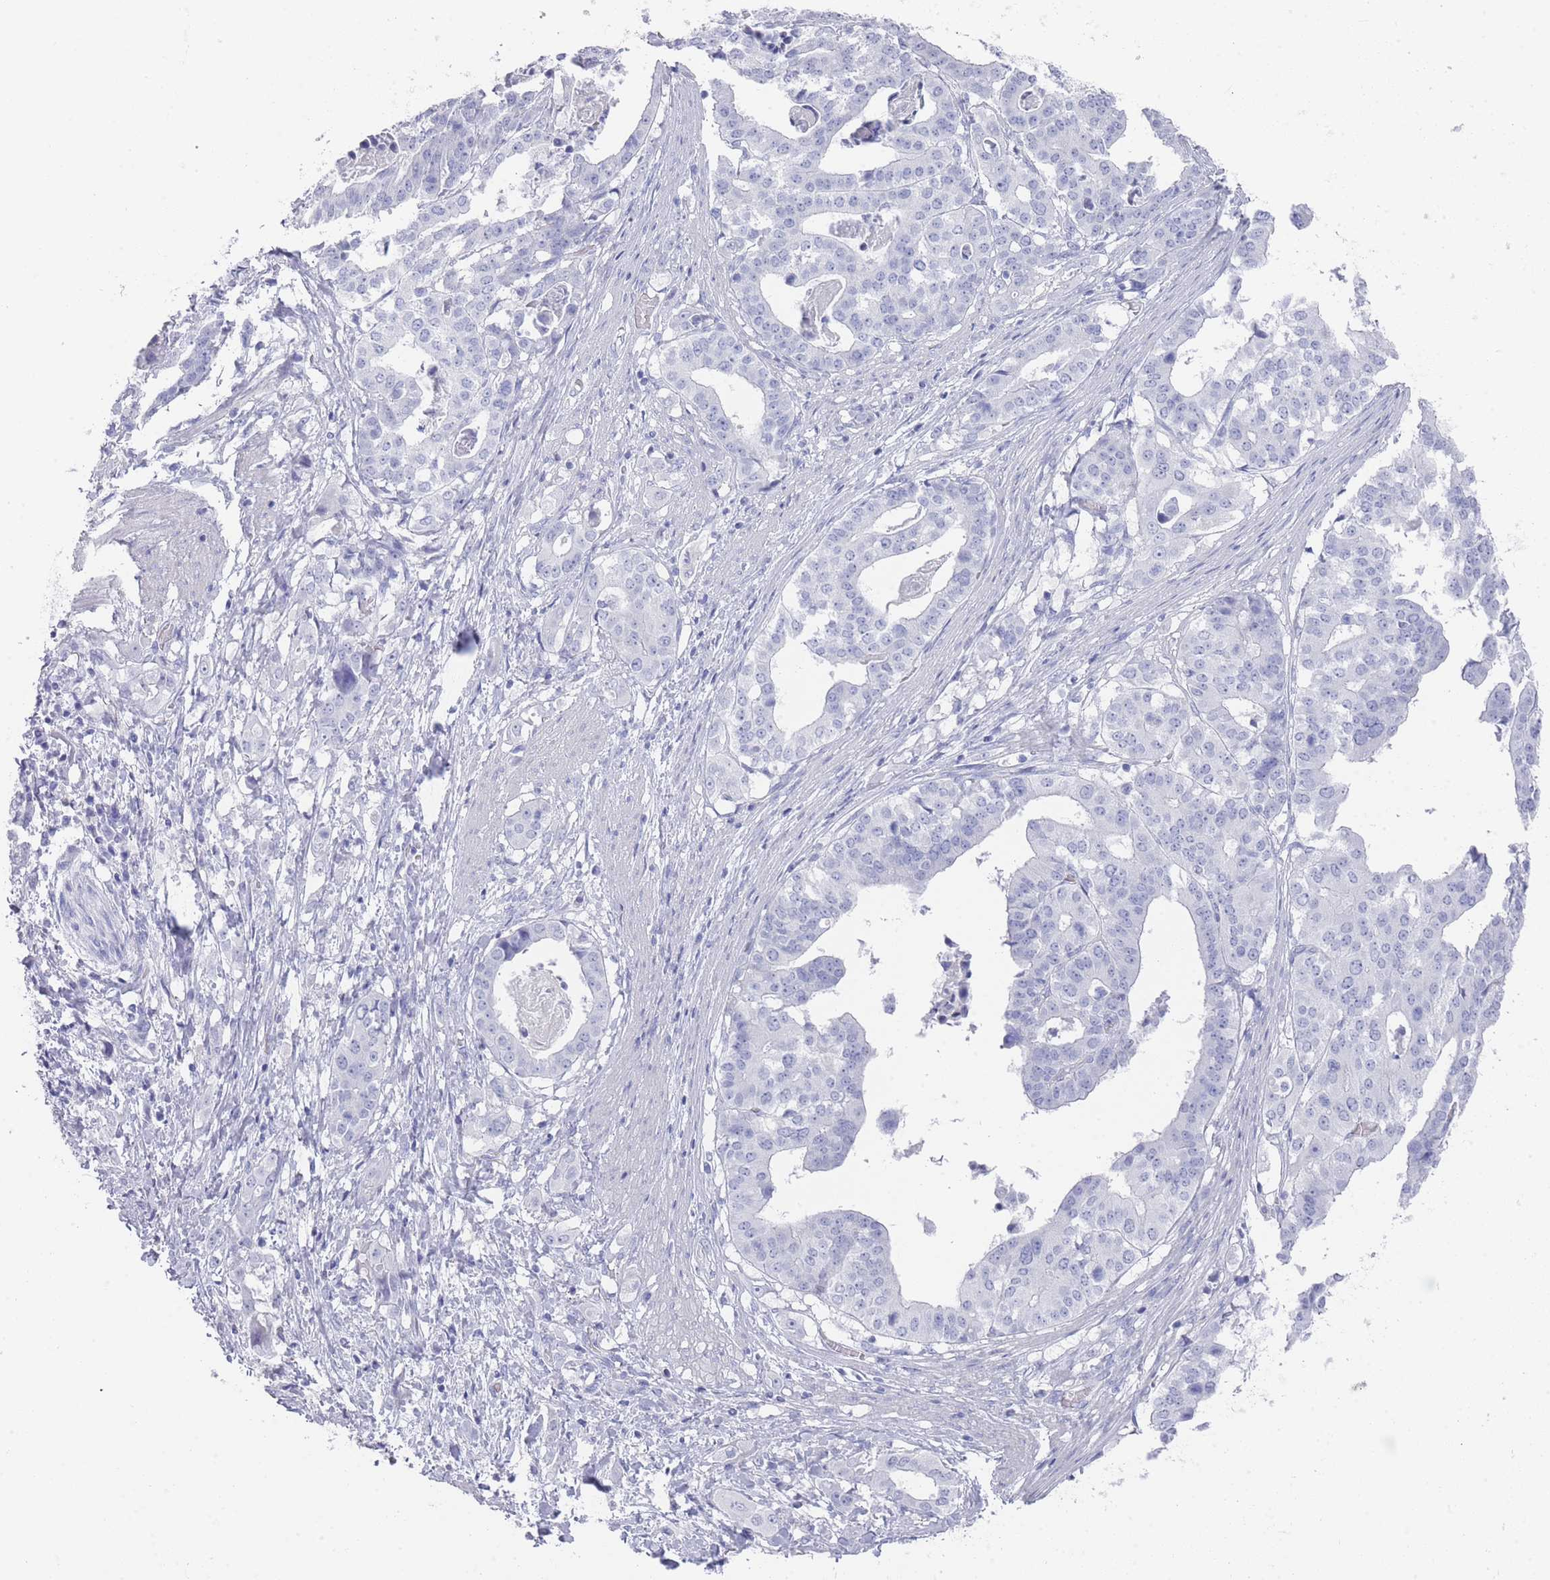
{"staining": {"intensity": "negative", "quantity": "none", "location": "none"}, "tissue": "stomach cancer", "cell_type": "Tumor cells", "image_type": "cancer", "snomed": [{"axis": "morphology", "description": "Adenocarcinoma, NOS"}, {"axis": "topography", "description": "Stomach"}], "caption": "There is no significant expression in tumor cells of stomach cancer.", "gene": "RAB2B", "patient": {"sex": "male", "age": 48}}